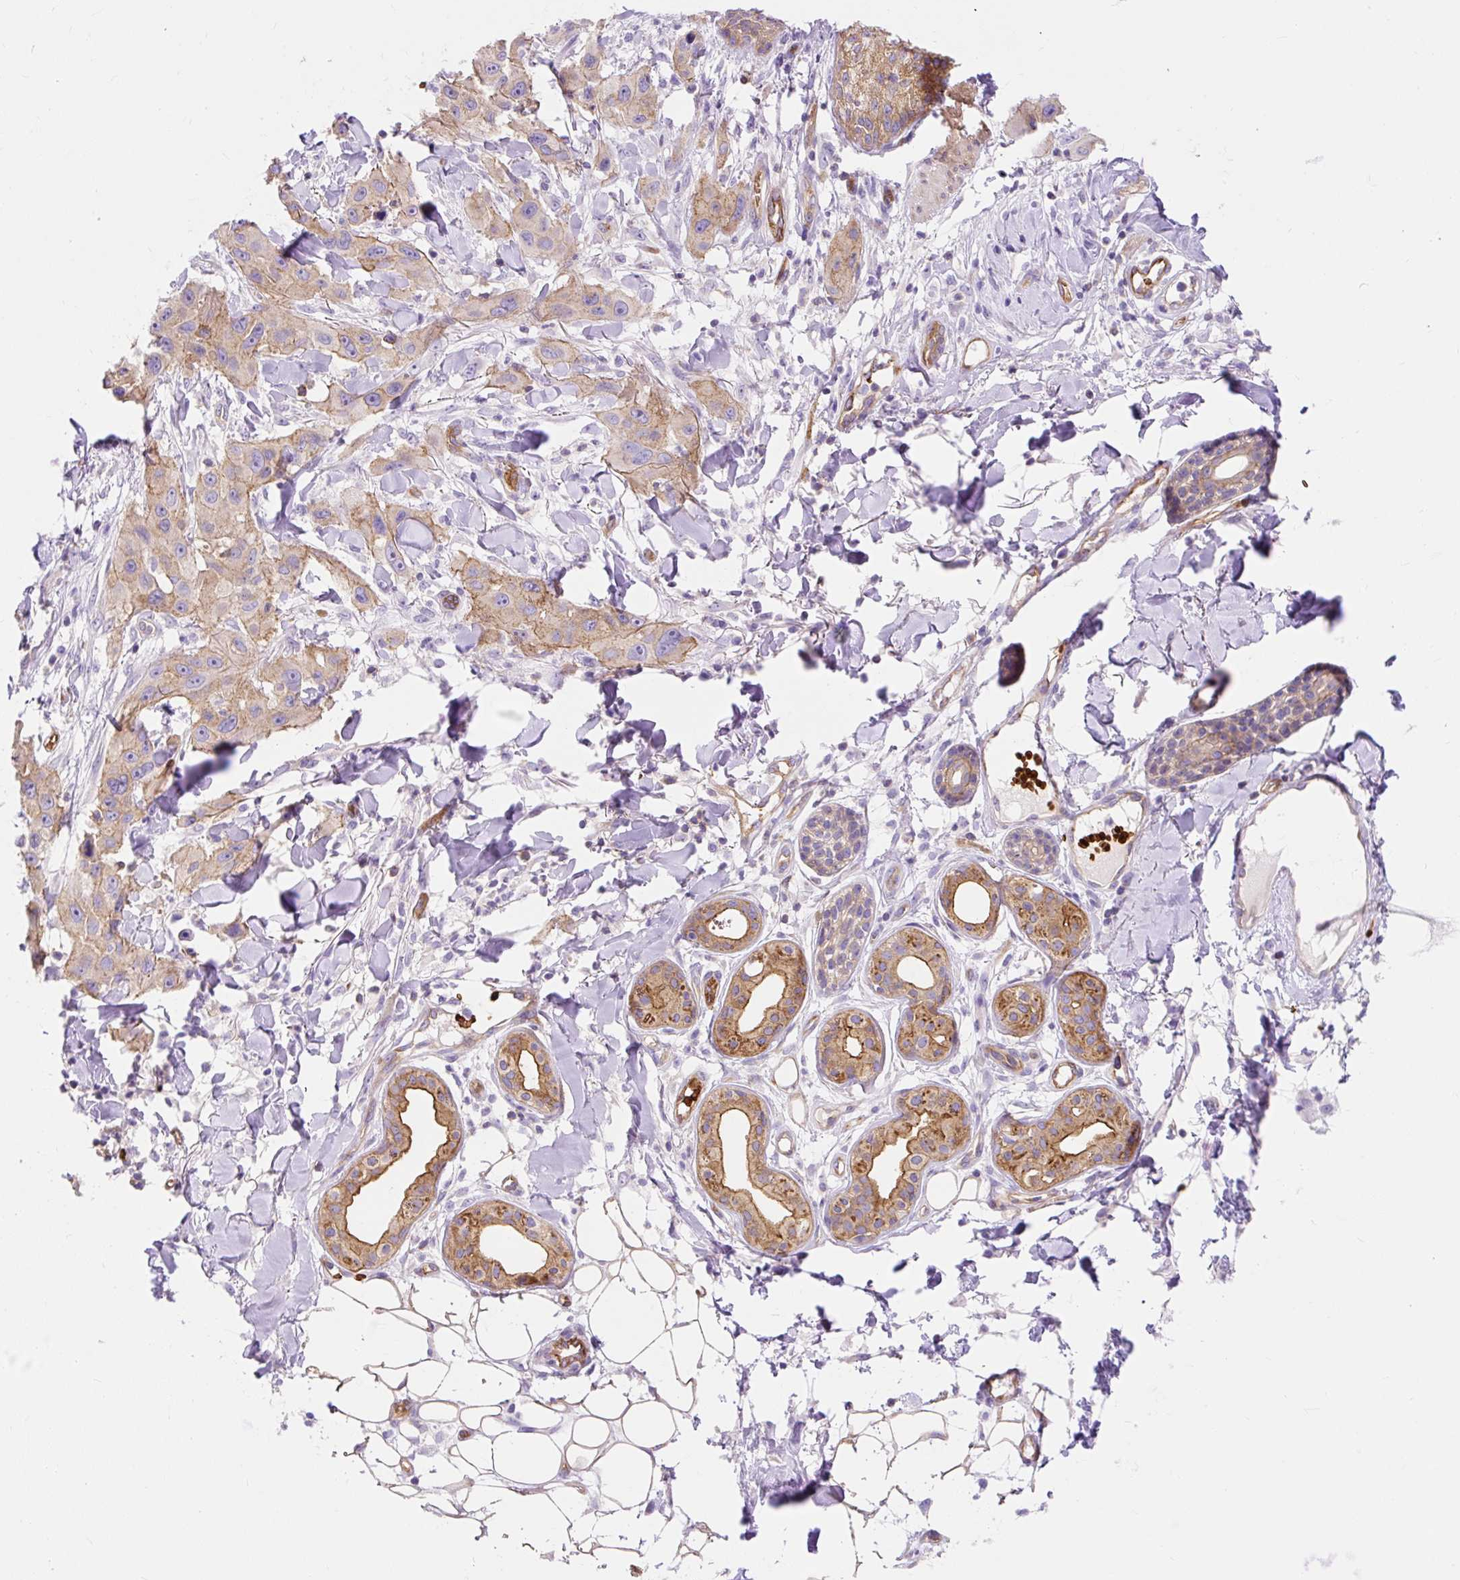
{"staining": {"intensity": "moderate", "quantity": ">75%", "location": "cytoplasmic/membranous"}, "tissue": "skin cancer", "cell_type": "Tumor cells", "image_type": "cancer", "snomed": [{"axis": "morphology", "description": "Squamous cell carcinoma, NOS"}, {"axis": "topography", "description": "Skin"}], "caption": "Immunohistochemical staining of human skin cancer (squamous cell carcinoma) reveals medium levels of moderate cytoplasmic/membranous protein expression in approximately >75% of tumor cells. (brown staining indicates protein expression, while blue staining denotes nuclei).", "gene": "HIP1R", "patient": {"sex": "male", "age": 63}}